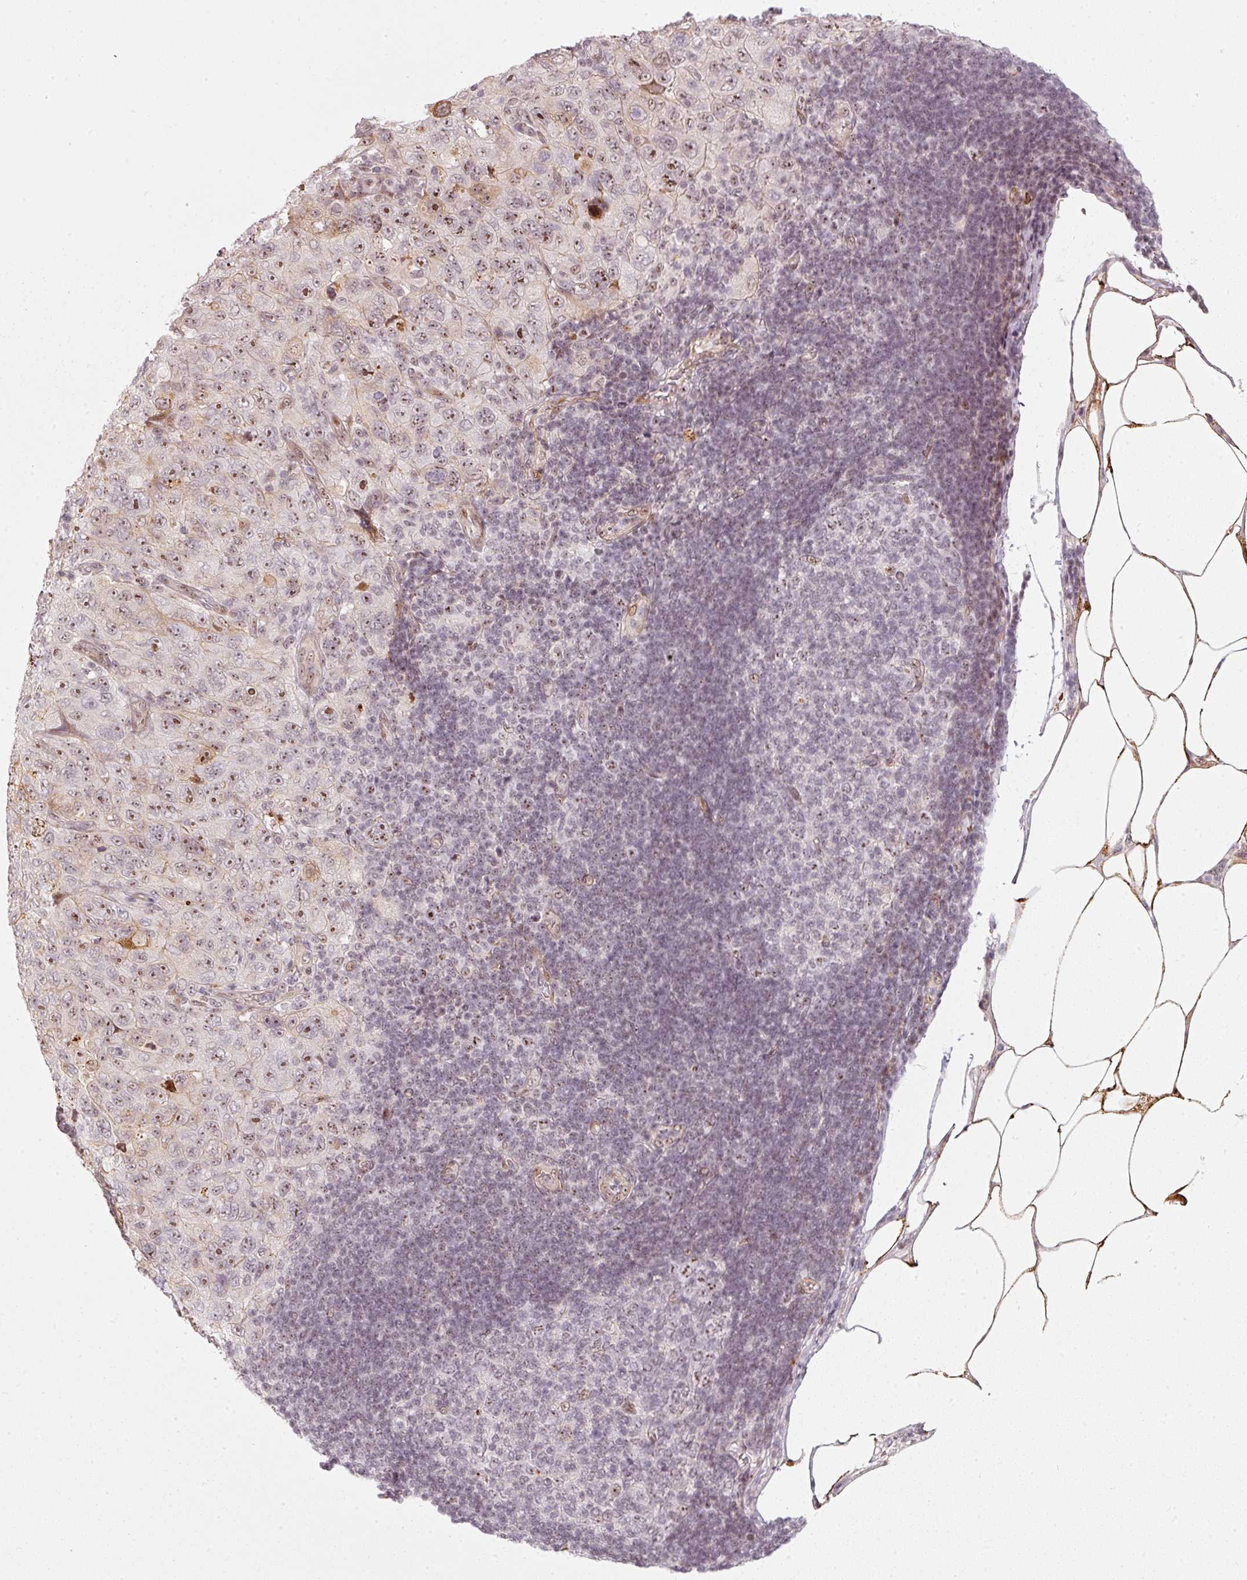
{"staining": {"intensity": "moderate", "quantity": ">75%", "location": "nuclear"}, "tissue": "pancreatic cancer", "cell_type": "Tumor cells", "image_type": "cancer", "snomed": [{"axis": "morphology", "description": "Adenocarcinoma, NOS"}, {"axis": "topography", "description": "Pancreas"}], "caption": "Moderate nuclear expression for a protein is appreciated in approximately >75% of tumor cells of pancreatic cancer (adenocarcinoma) using immunohistochemistry.", "gene": "MXRA8", "patient": {"sex": "male", "age": 68}}